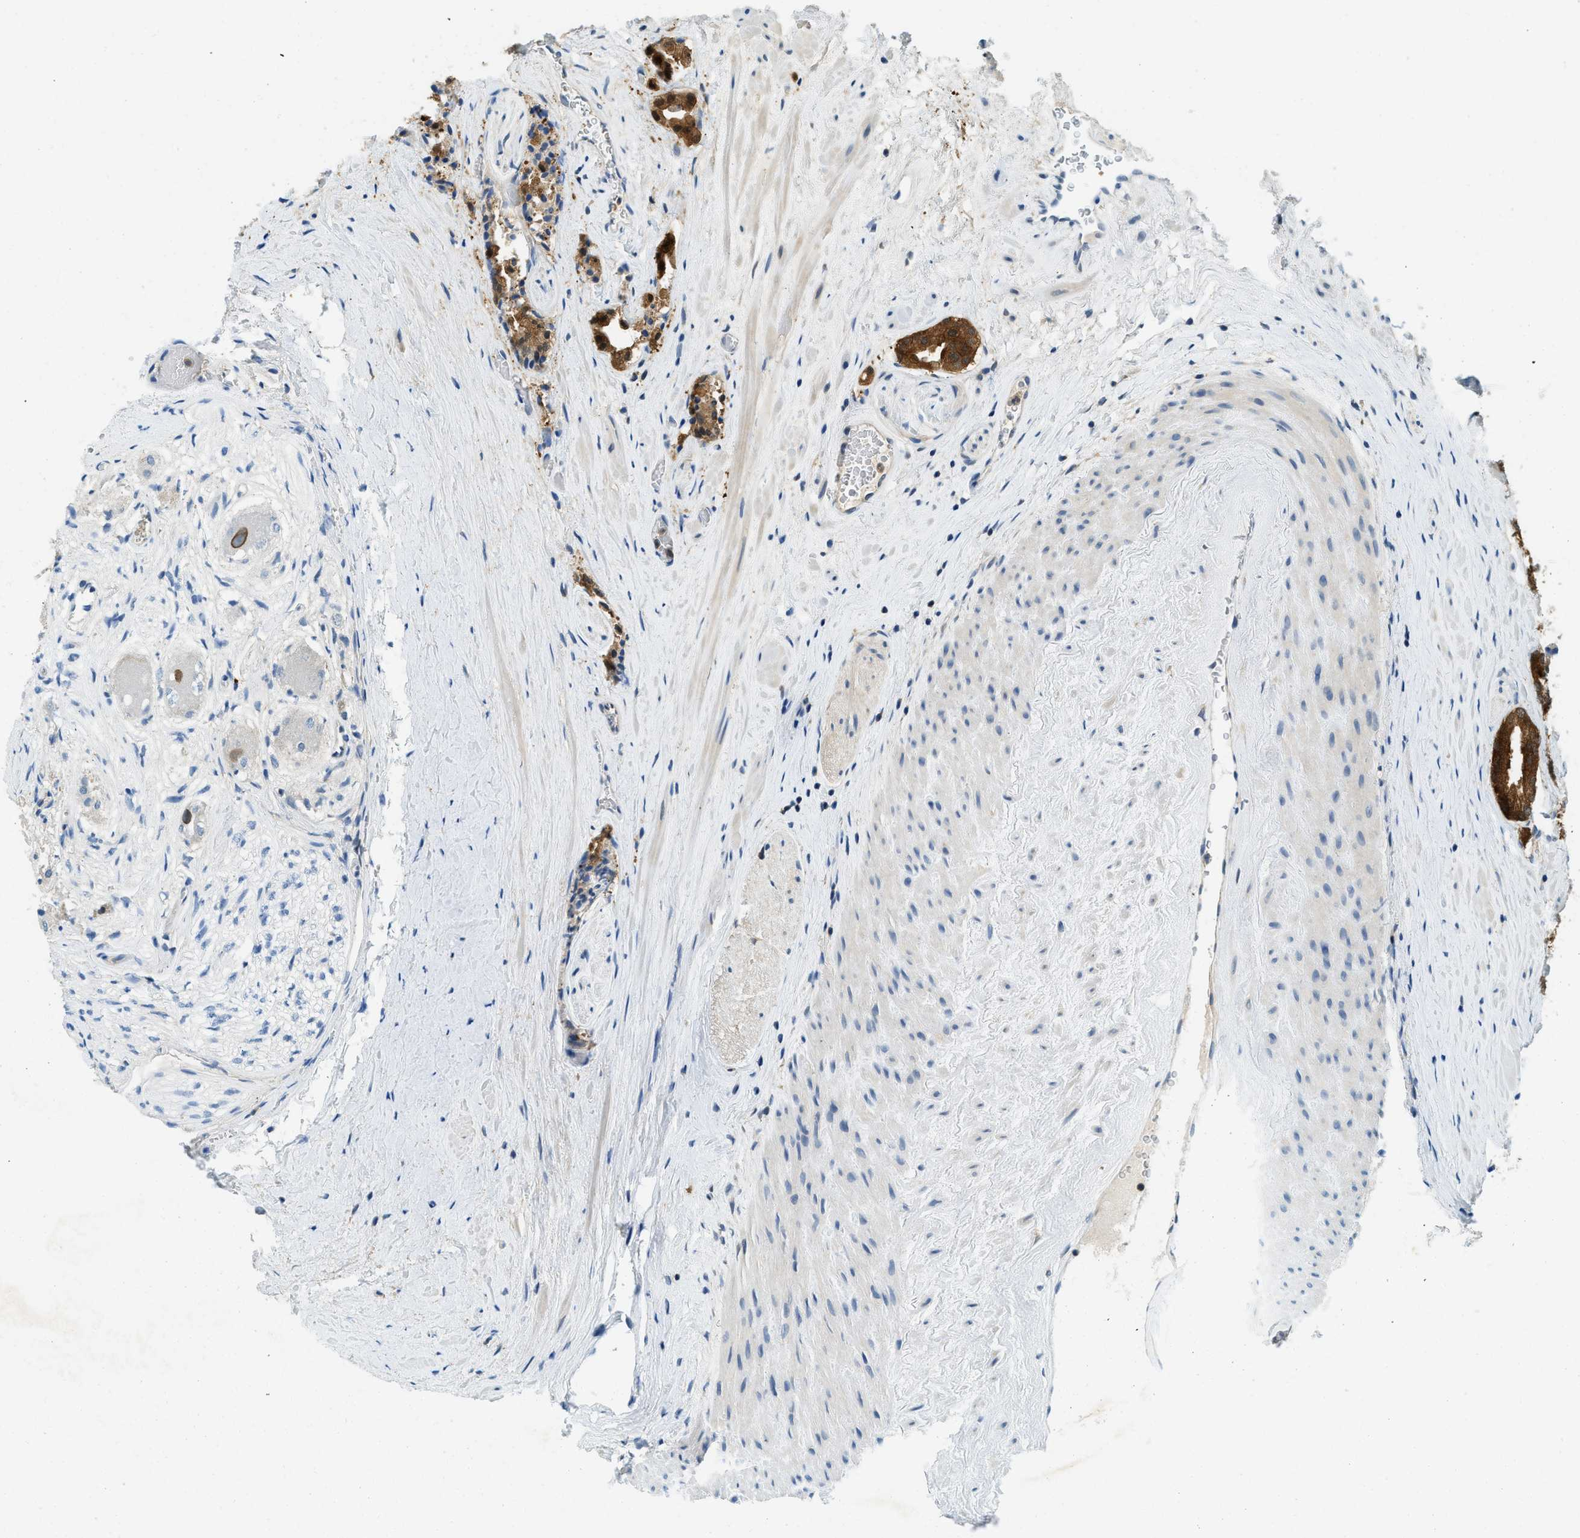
{"staining": {"intensity": "strong", "quantity": ">75%", "location": "cytoplasmic/membranous,nuclear"}, "tissue": "prostate cancer", "cell_type": "Tumor cells", "image_type": "cancer", "snomed": [{"axis": "morphology", "description": "Adenocarcinoma, High grade"}, {"axis": "topography", "description": "Prostate"}], "caption": "The photomicrograph demonstrates immunohistochemical staining of prostate cancer. There is strong cytoplasmic/membranous and nuclear staining is present in approximately >75% of tumor cells.", "gene": "GMPPB", "patient": {"sex": "male", "age": 64}}